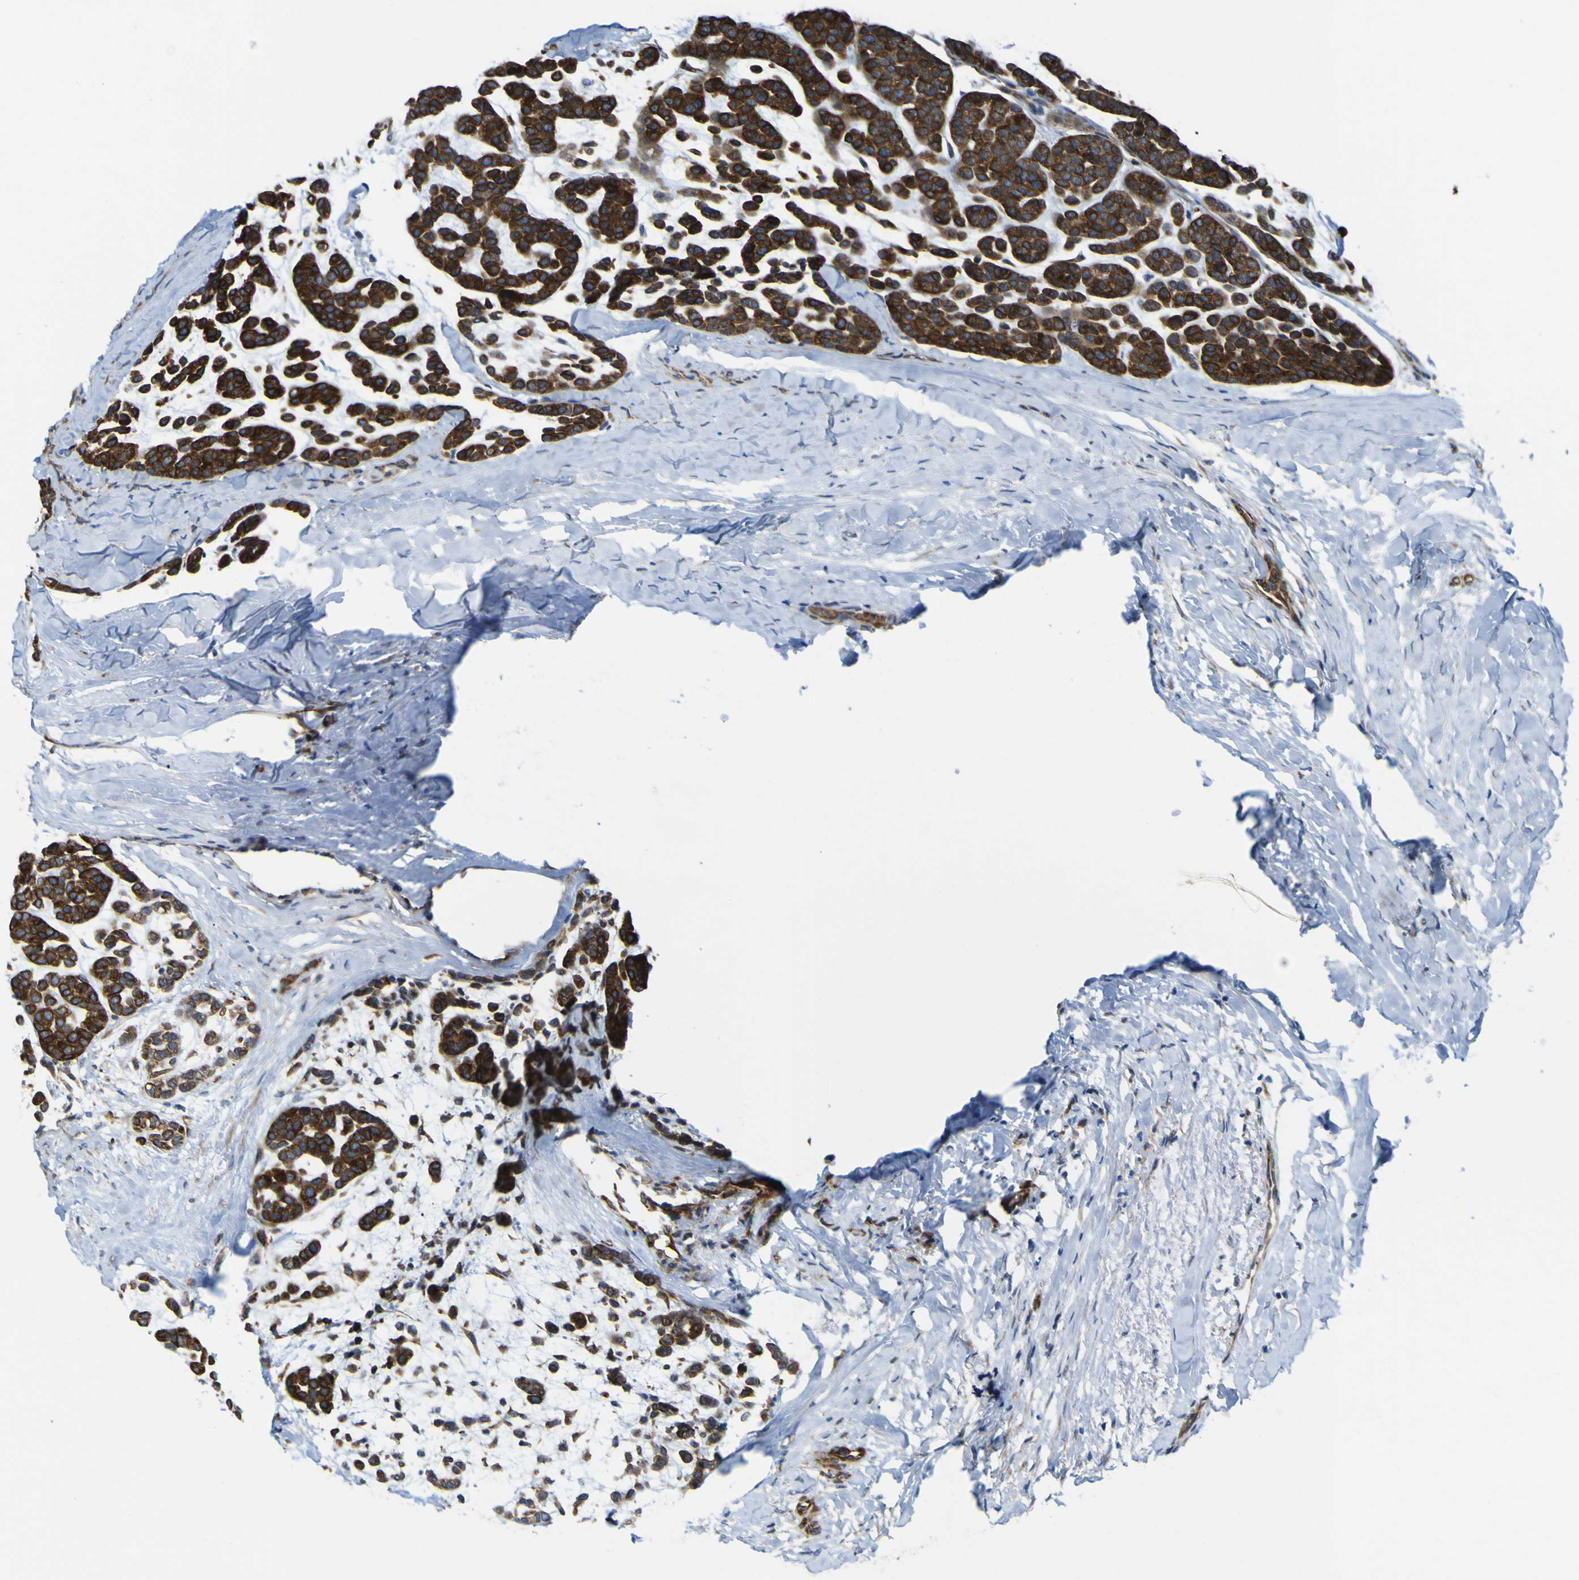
{"staining": {"intensity": "strong", "quantity": ">75%", "location": "cytoplasmic/membranous"}, "tissue": "head and neck cancer", "cell_type": "Tumor cells", "image_type": "cancer", "snomed": [{"axis": "morphology", "description": "Adenocarcinoma, NOS"}, {"axis": "morphology", "description": "Adenoma, NOS"}, {"axis": "topography", "description": "Head-Neck"}], "caption": "Immunohistochemistry (IHC) of human head and neck cancer (adenocarcinoma) displays high levels of strong cytoplasmic/membranous expression in about >75% of tumor cells. The protein is stained brown, and the nuclei are stained in blue (DAB IHC with brightfield microscopy, high magnification).", "gene": "JPH1", "patient": {"sex": "female", "age": 55}}